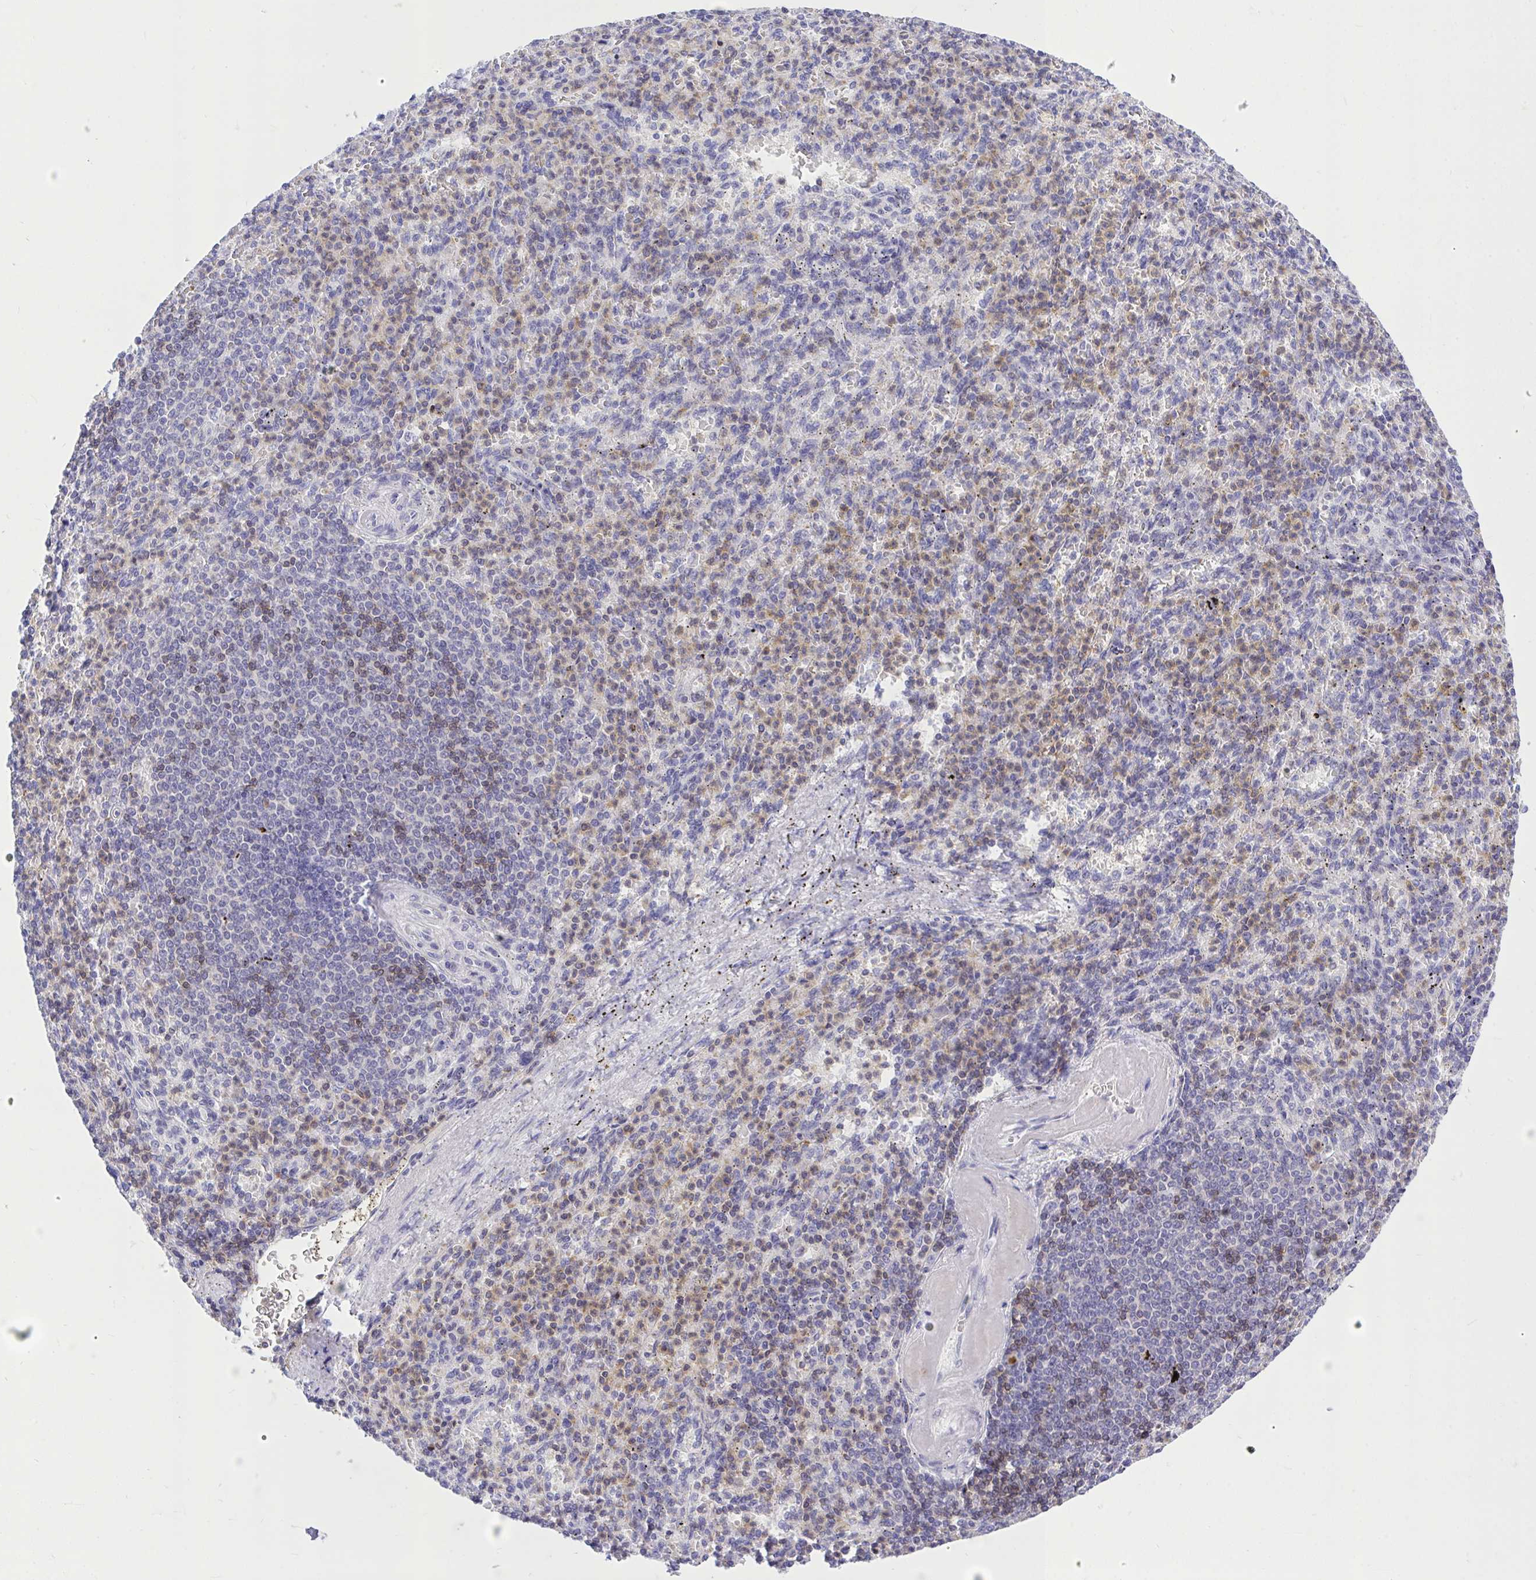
{"staining": {"intensity": "moderate", "quantity": "<25%", "location": "cytoplasmic/membranous"}, "tissue": "spleen", "cell_type": "Cells in red pulp", "image_type": "normal", "snomed": [{"axis": "morphology", "description": "Normal tissue, NOS"}, {"axis": "topography", "description": "Spleen"}], "caption": "Protein expression analysis of unremarkable spleen displays moderate cytoplasmic/membranous expression in approximately <25% of cells in red pulp.", "gene": "CXCL8", "patient": {"sex": "female", "age": 74}}